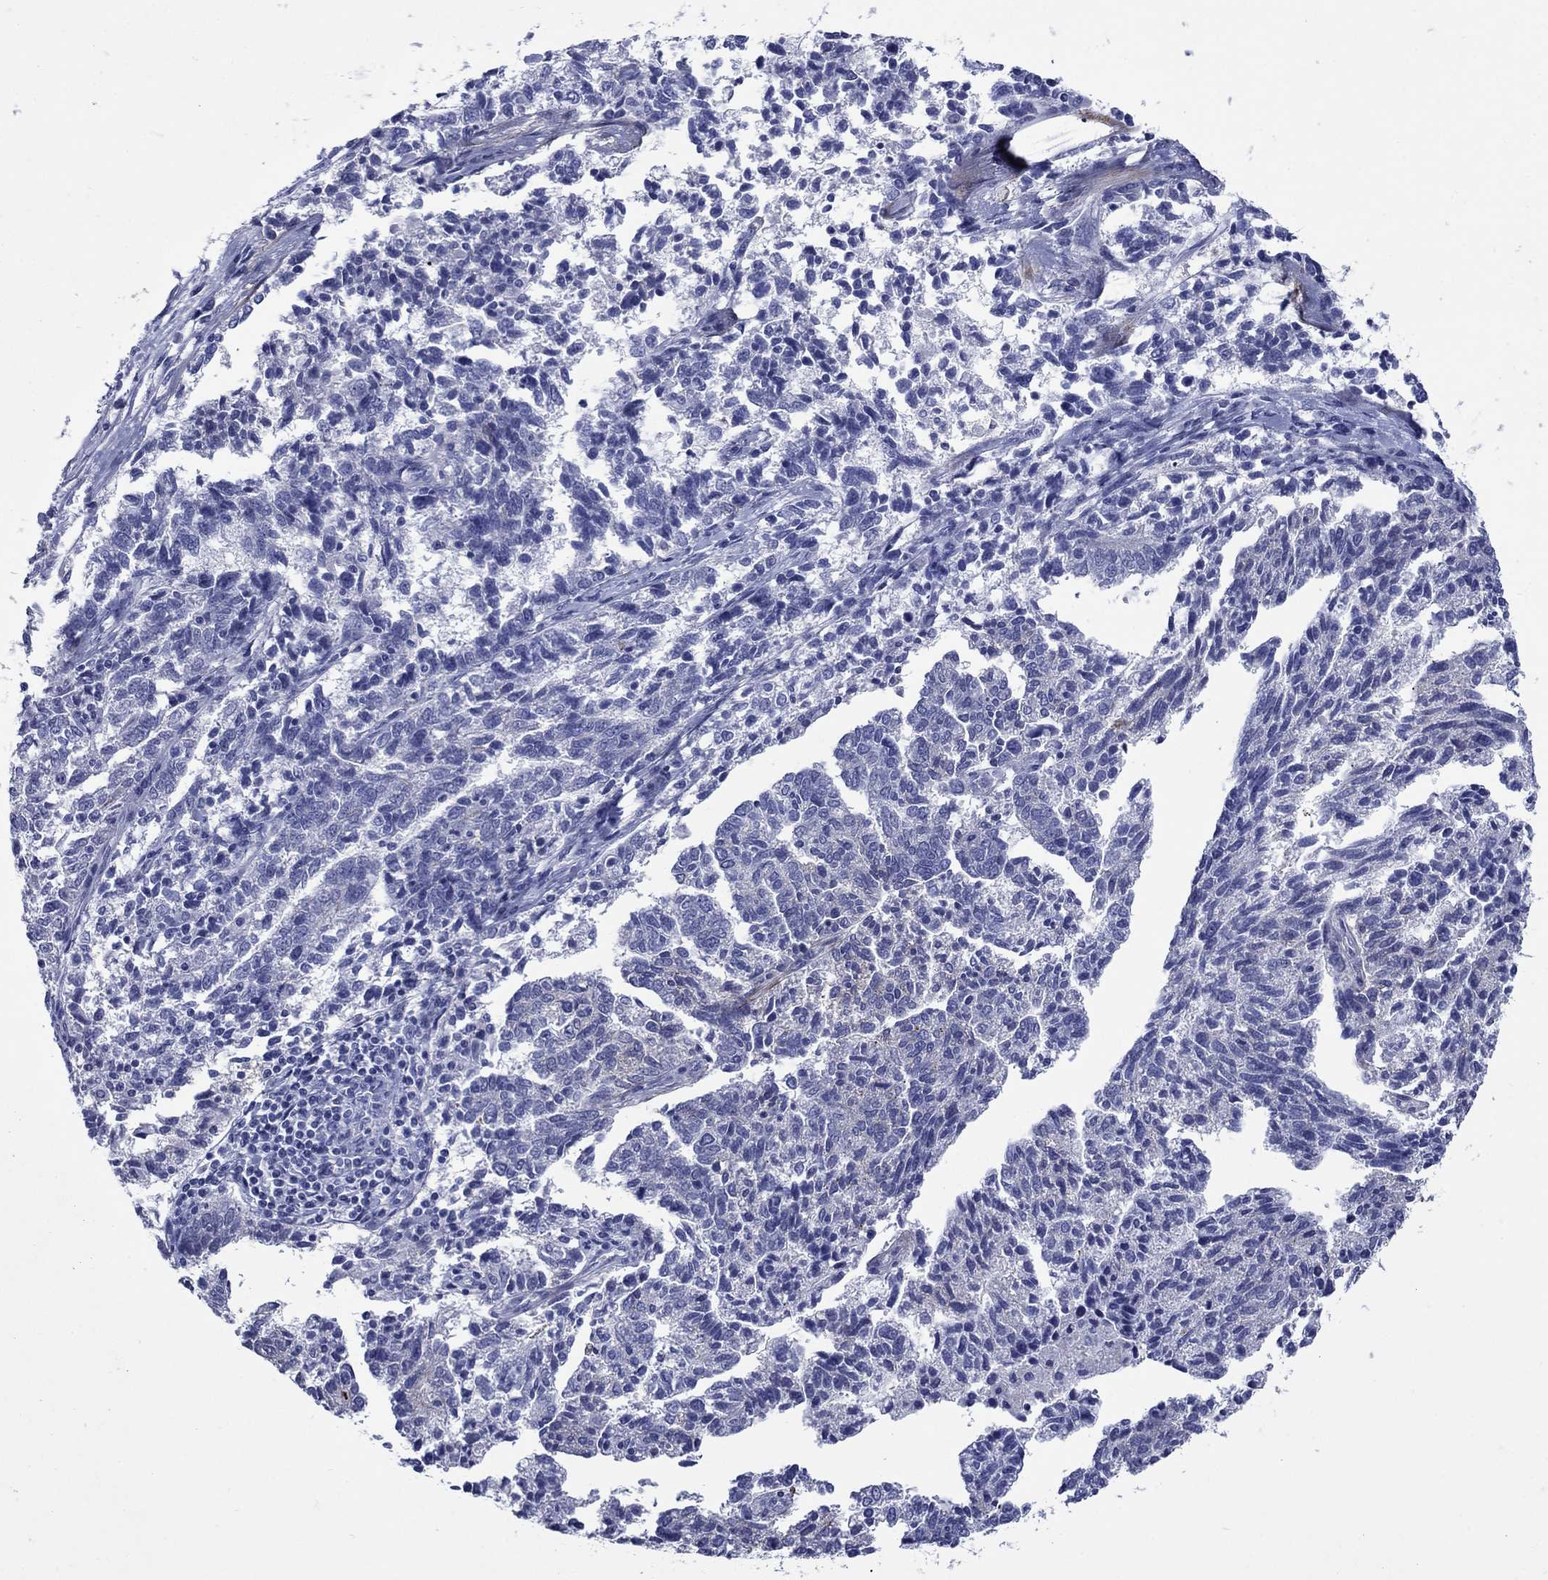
{"staining": {"intensity": "negative", "quantity": "none", "location": "none"}, "tissue": "ovarian cancer", "cell_type": "Tumor cells", "image_type": "cancer", "snomed": [{"axis": "morphology", "description": "Cystadenocarcinoma, serous, NOS"}, {"axis": "topography", "description": "Ovary"}], "caption": "Immunohistochemistry photomicrograph of neoplastic tissue: human serous cystadenocarcinoma (ovarian) stained with DAB reveals no significant protein positivity in tumor cells.", "gene": "SULT2B1", "patient": {"sex": "female", "age": 71}}